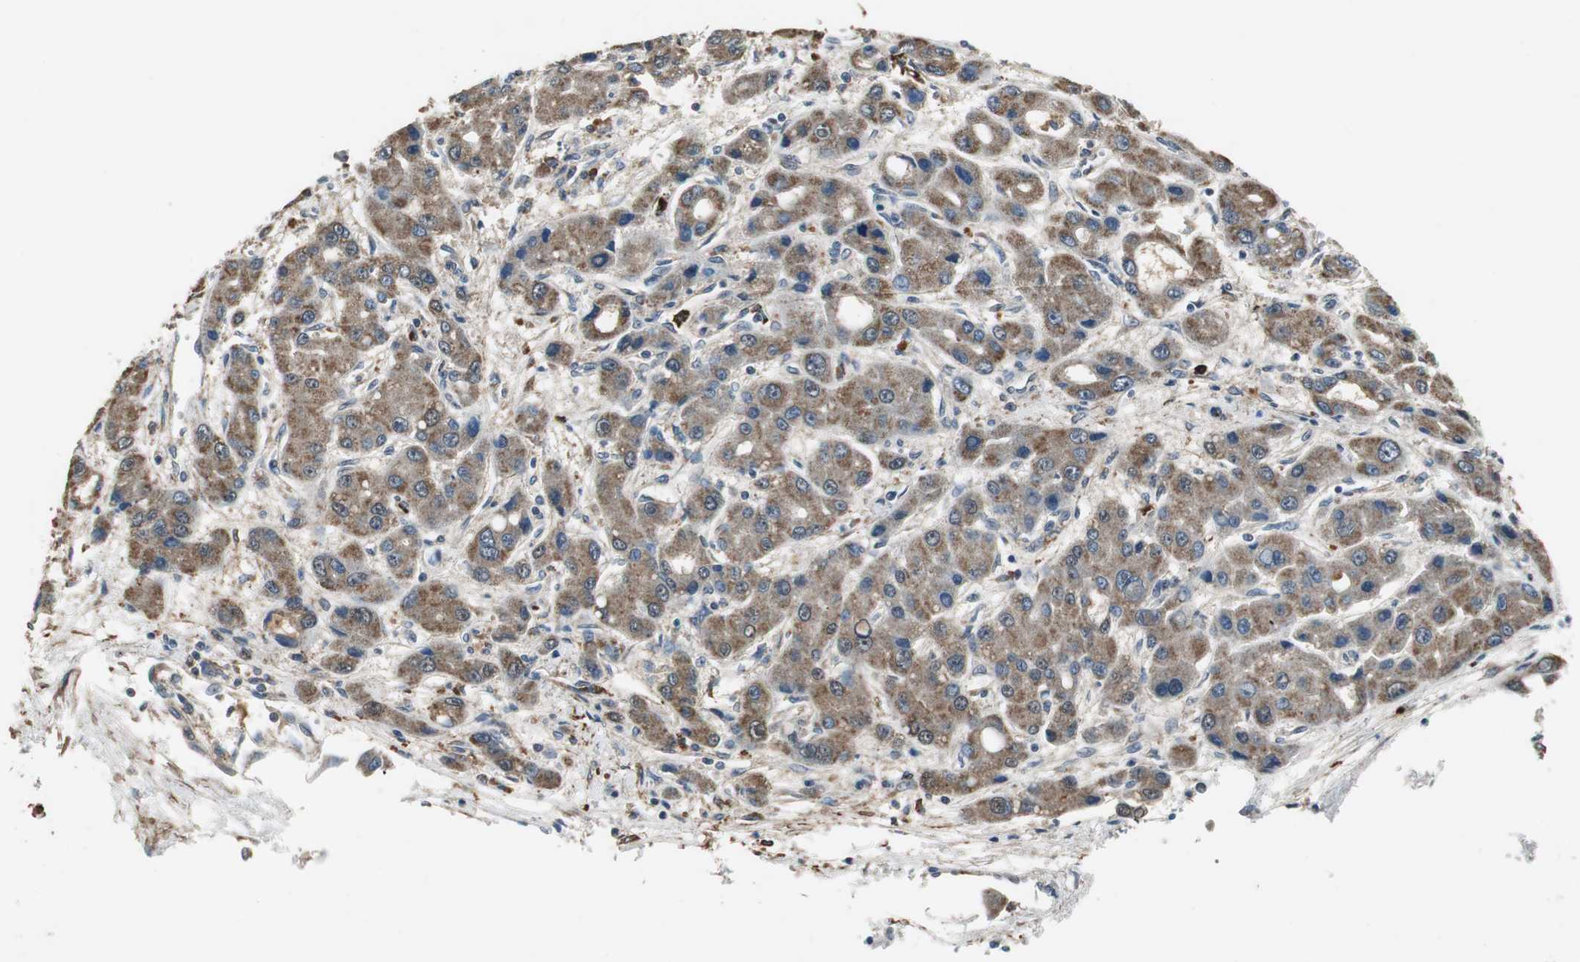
{"staining": {"intensity": "moderate", "quantity": ">75%", "location": "cytoplasmic/membranous"}, "tissue": "liver cancer", "cell_type": "Tumor cells", "image_type": "cancer", "snomed": [{"axis": "morphology", "description": "Carcinoma, Hepatocellular, NOS"}, {"axis": "topography", "description": "Liver"}], "caption": "The photomicrograph exhibits immunohistochemical staining of hepatocellular carcinoma (liver). There is moderate cytoplasmic/membranous expression is seen in approximately >75% of tumor cells. Nuclei are stained in blue.", "gene": "JTB", "patient": {"sex": "male", "age": 55}}